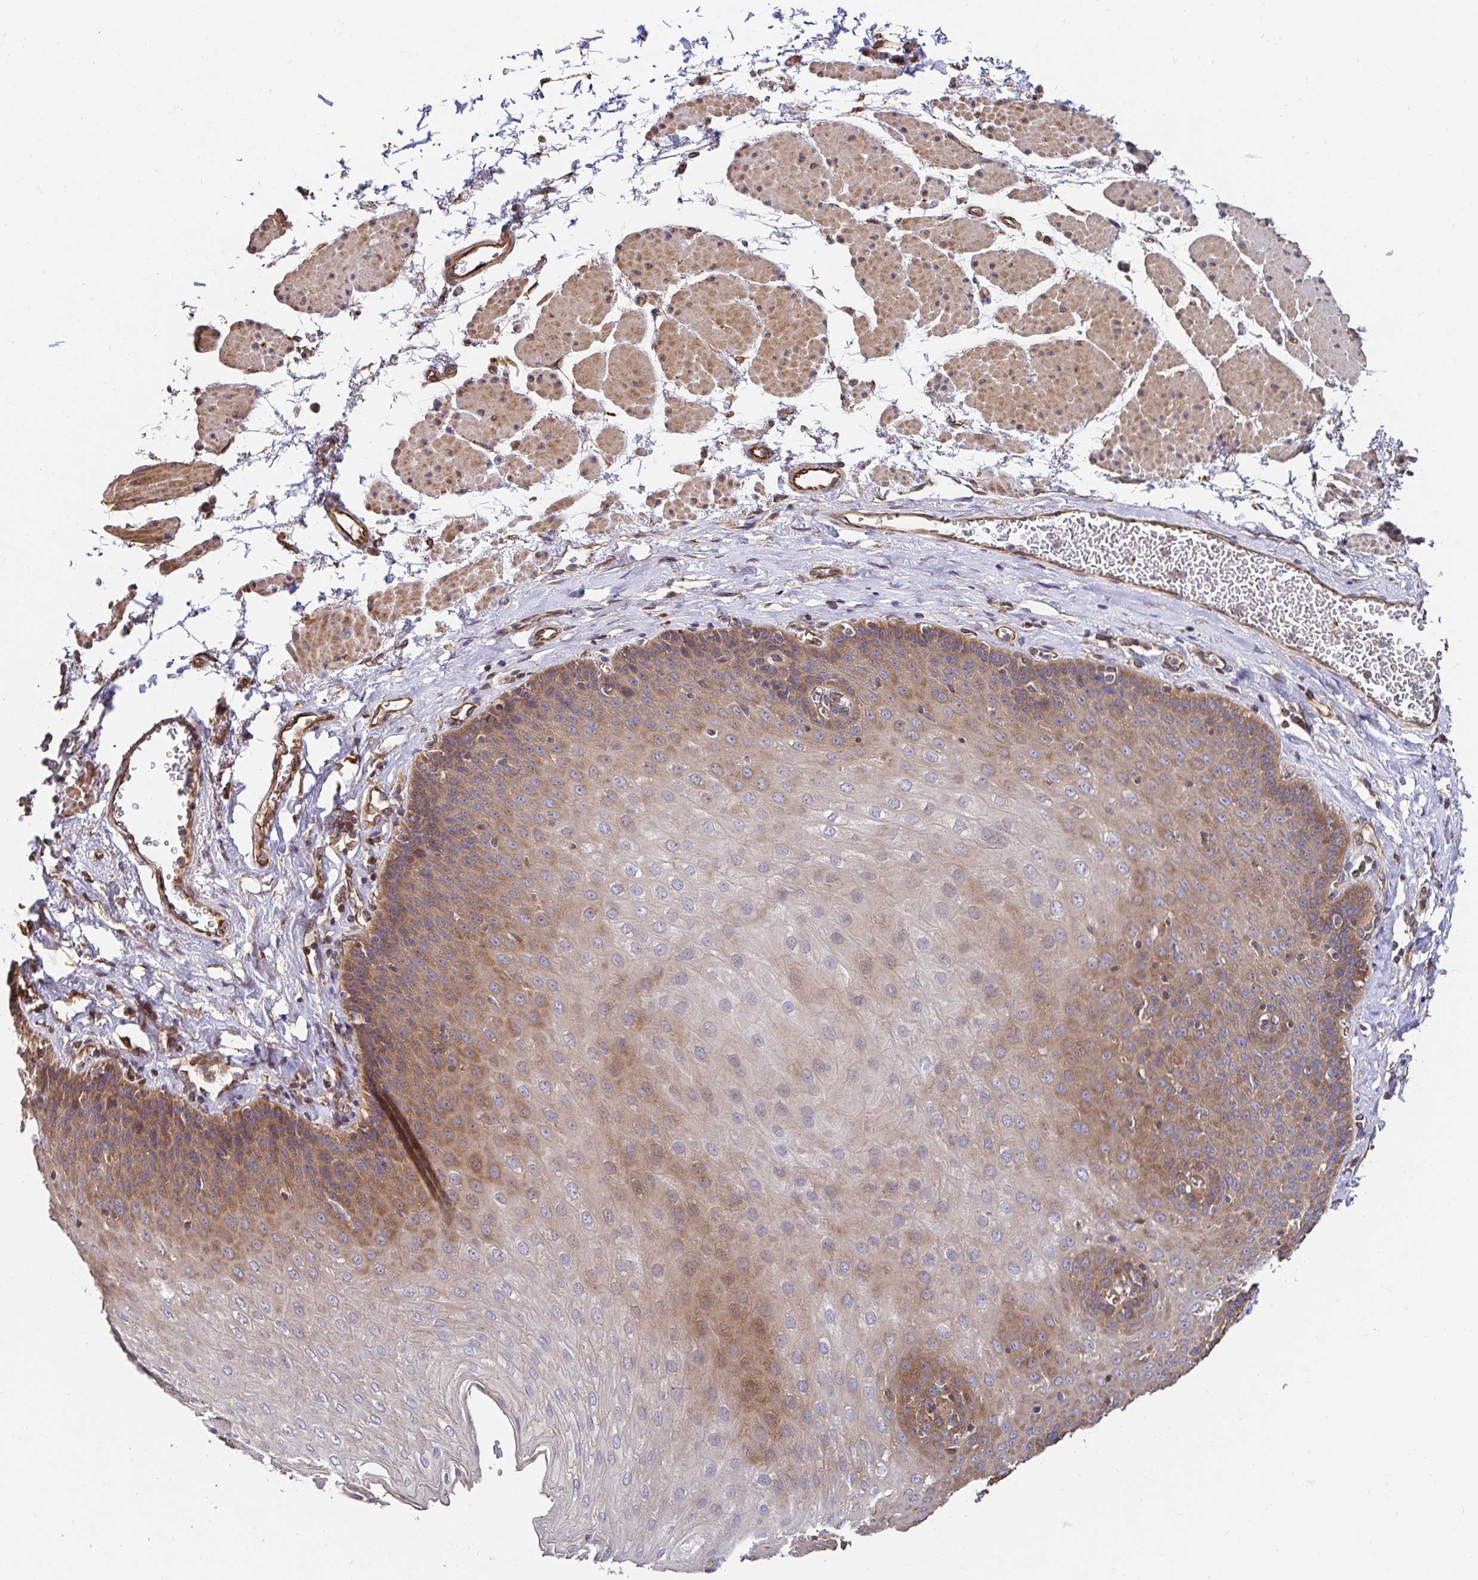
{"staining": {"intensity": "moderate", "quantity": "25%-75%", "location": "cytoplasmic/membranous"}, "tissue": "esophagus", "cell_type": "Squamous epithelial cells", "image_type": "normal", "snomed": [{"axis": "morphology", "description": "Normal tissue, NOS"}, {"axis": "topography", "description": "Esophagus"}], "caption": "Squamous epithelial cells exhibit medium levels of moderate cytoplasmic/membranous positivity in approximately 25%-75% of cells in unremarkable esophagus. The staining is performed using DAB (3,3'-diaminobenzidine) brown chromogen to label protein expression. The nuclei are counter-stained blue using hematoxylin.", "gene": "APBB1", "patient": {"sex": "female", "age": 81}}